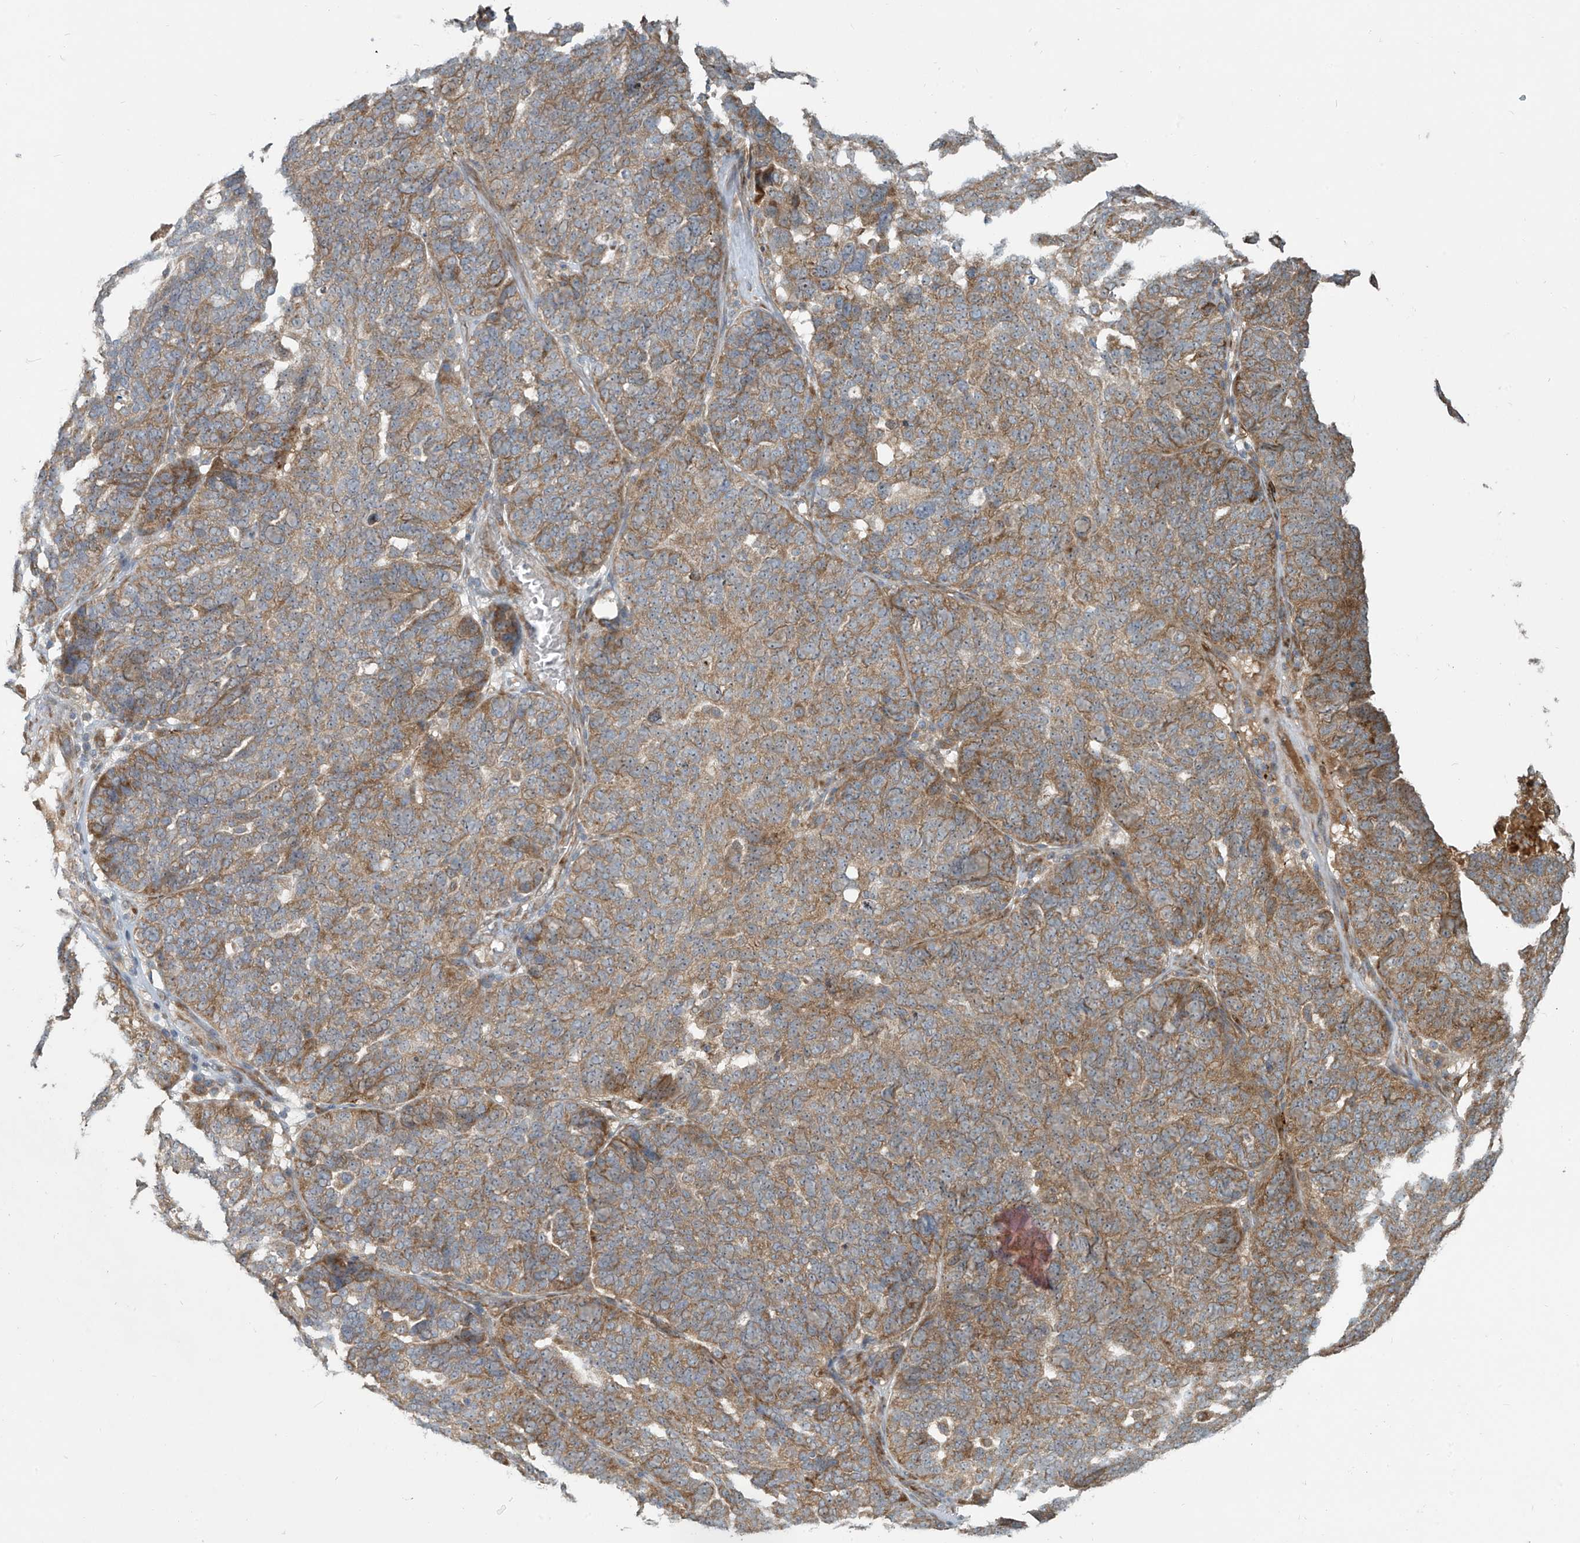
{"staining": {"intensity": "moderate", "quantity": ">75%", "location": "cytoplasmic/membranous"}, "tissue": "ovarian cancer", "cell_type": "Tumor cells", "image_type": "cancer", "snomed": [{"axis": "morphology", "description": "Cystadenocarcinoma, serous, NOS"}, {"axis": "topography", "description": "Ovary"}], "caption": "An immunohistochemistry histopathology image of neoplastic tissue is shown. Protein staining in brown shows moderate cytoplasmic/membranous positivity in serous cystadenocarcinoma (ovarian) within tumor cells.", "gene": "KATNIP", "patient": {"sex": "female", "age": 59}}